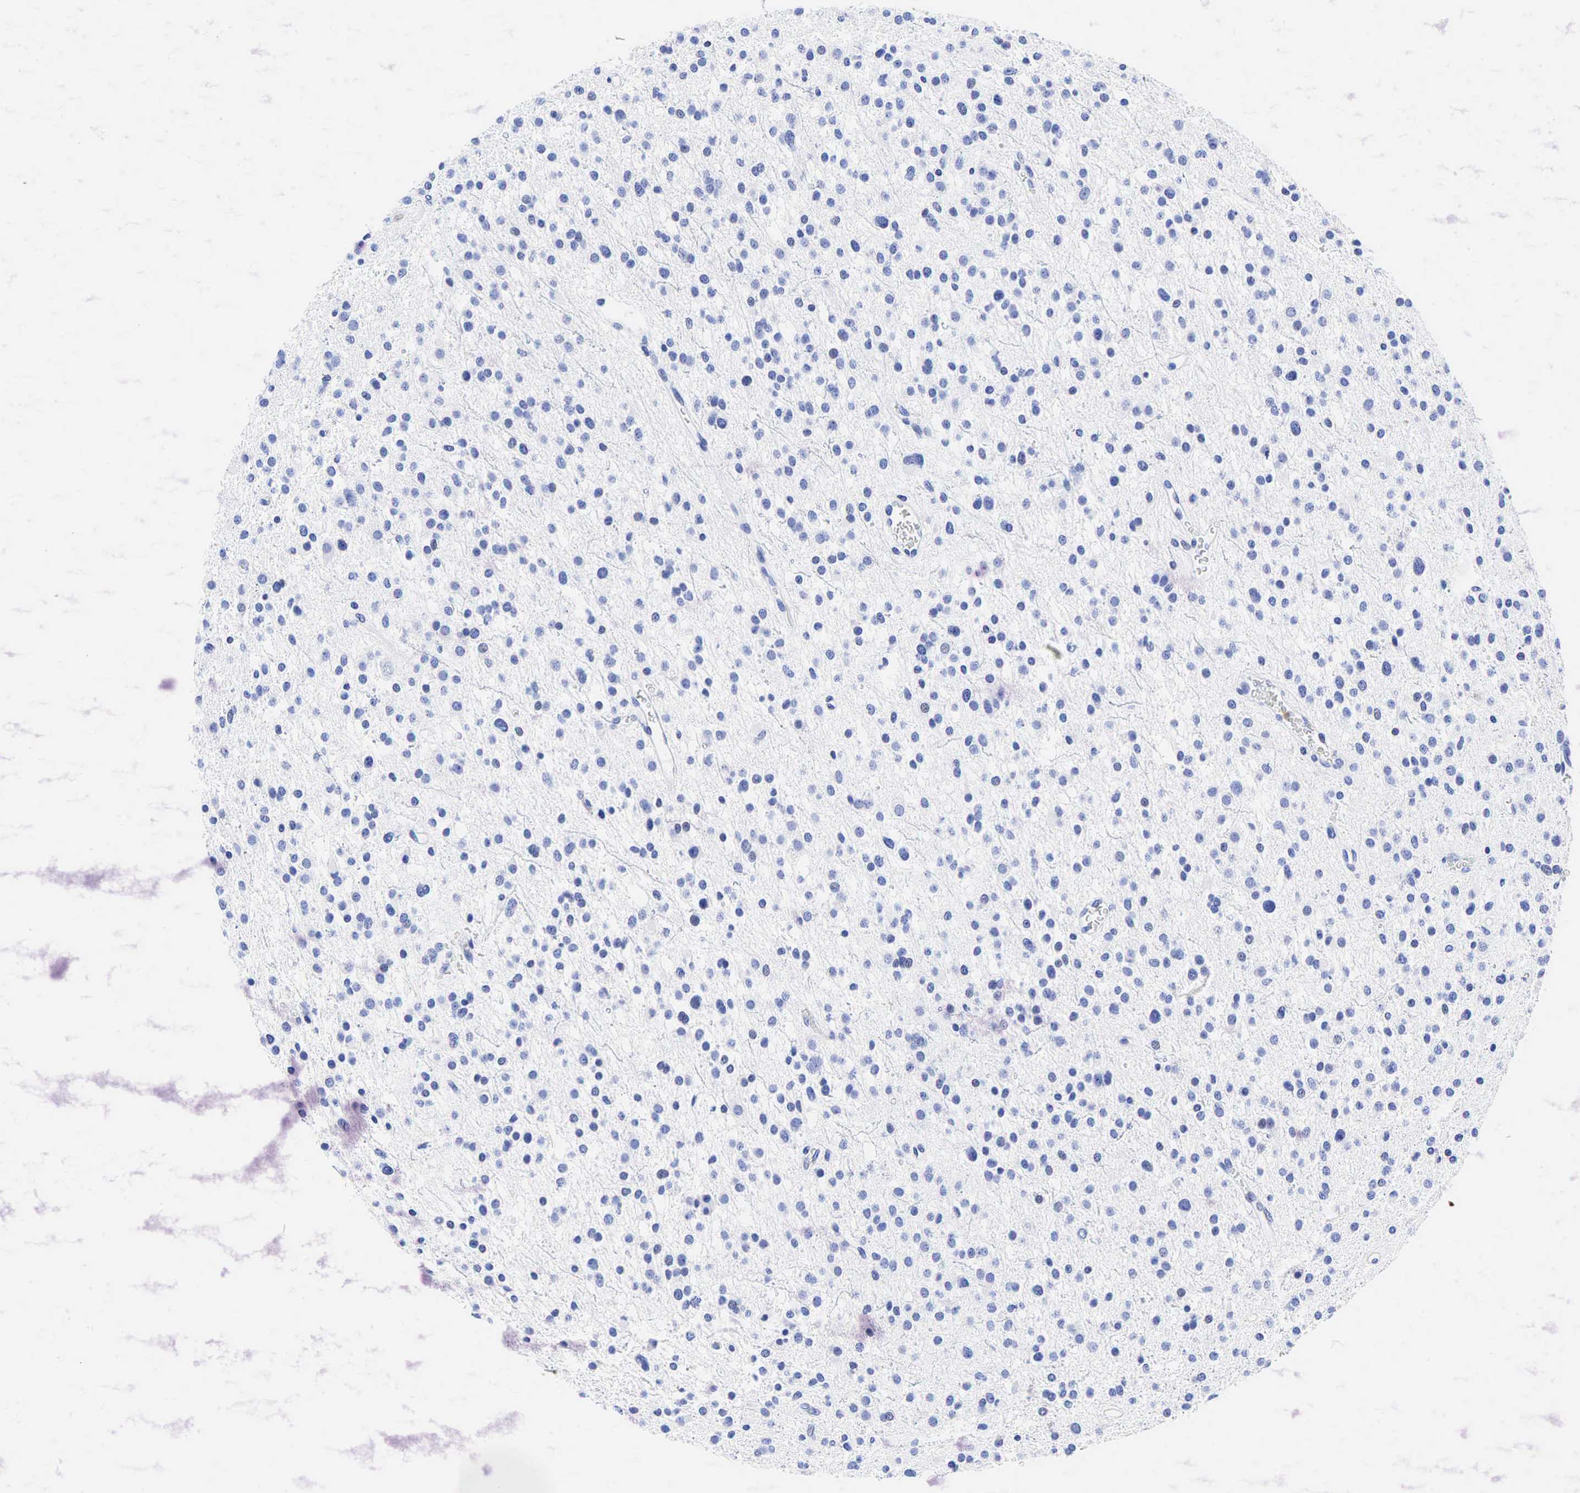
{"staining": {"intensity": "negative", "quantity": "none", "location": "none"}, "tissue": "glioma", "cell_type": "Tumor cells", "image_type": "cancer", "snomed": [{"axis": "morphology", "description": "Glioma, malignant, Low grade"}, {"axis": "topography", "description": "Brain"}], "caption": "High power microscopy histopathology image of an immunohistochemistry (IHC) photomicrograph of glioma, revealing no significant positivity in tumor cells.", "gene": "FUT4", "patient": {"sex": "female", "age": 36}}